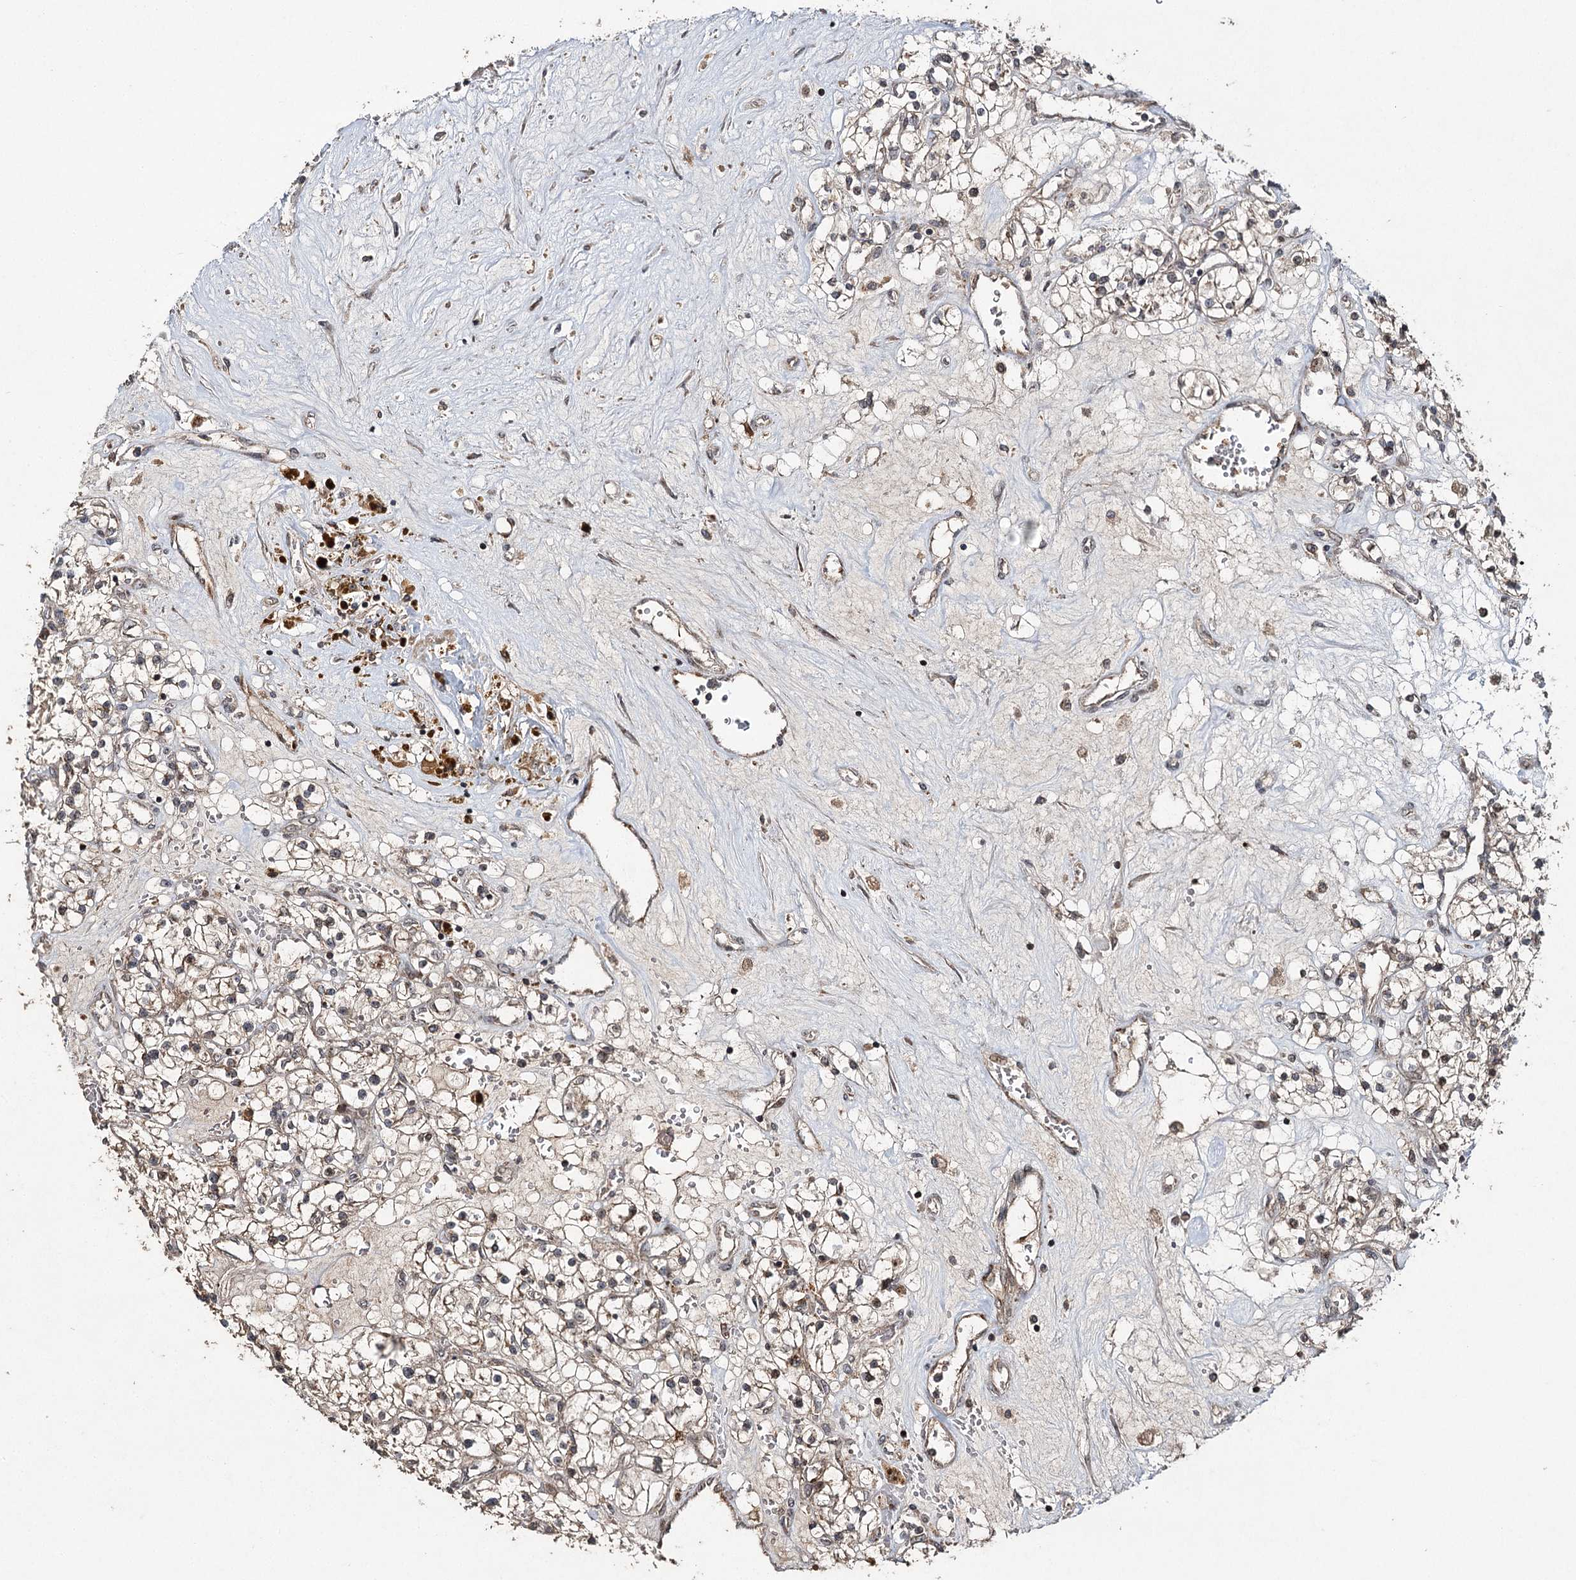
{"staining": {"intensity": "weak", "quantity": ">75%", "location": "cytoplasmic/membranous"}, "tissue": "renal cancer", "cell_type": "Tumor cells", "image_type": "cancer", "snomed": [{"axis": "morphology", "description": "Normal tissue, NOS"}, {"axis": "morphology", "description": "Adenocarcinoma, NOS"}, {"axis": "topography", "description": "Kidney"}], "caption": "Renal cancer tissue exhibits weak cytoplasmic/membranous expression in about >75% of tumor cells The staining was performed using DAB, with brown indicating positive protein expression. Nuclei are stained blue with hematoxylin.", "gene": "ZNRF3", "patient": {"sex": "male", "age": 68}}